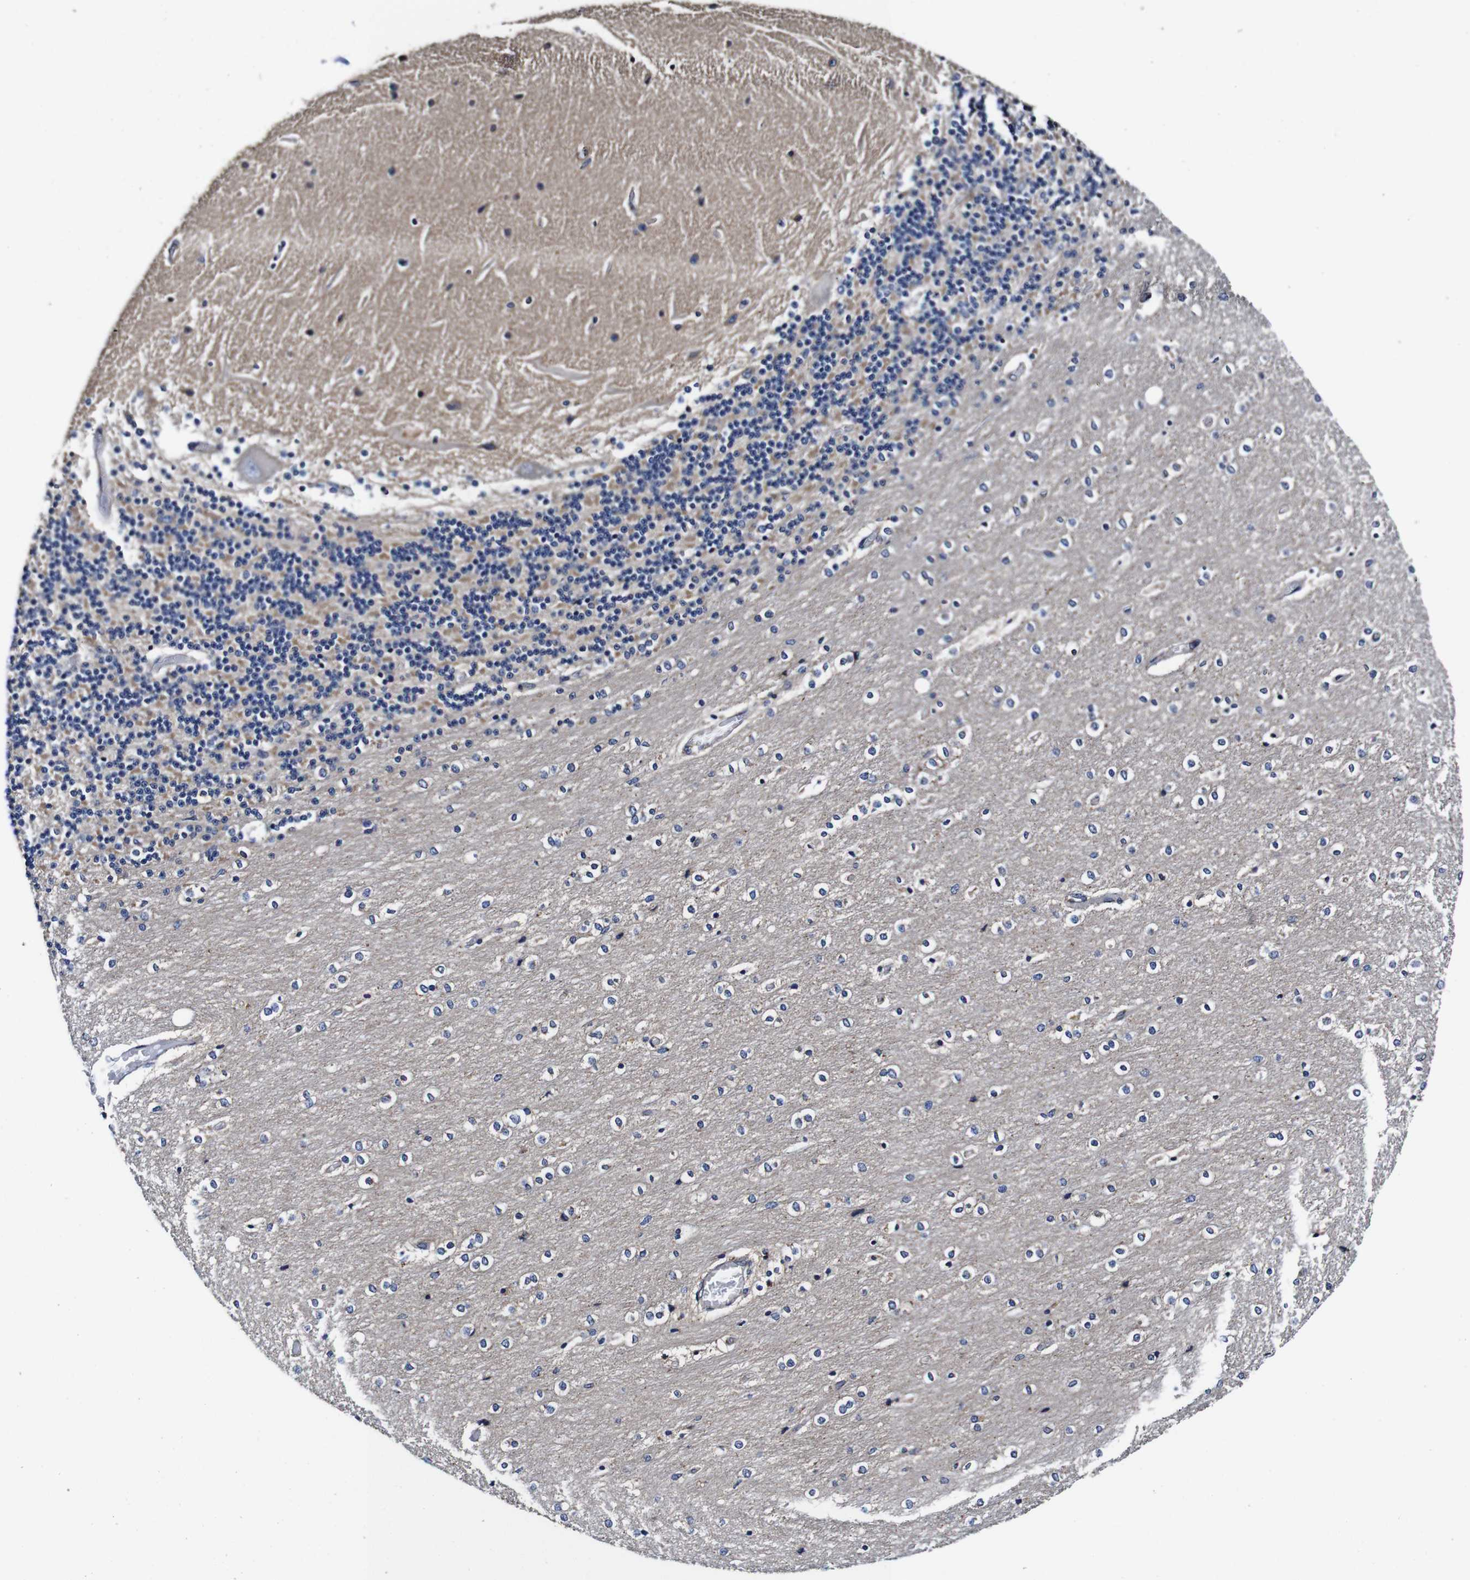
{"staining": {"intensity": "moderate", "quantity": "25%-75%", "location": "cytoplasmic/membranous"}, "tissue": "cerebellum", "cell_type": "Cells in granular layer", "image_type": "normal", "snomed": [{"axis": "morphology", "description": "Normal tissue, NOS"}, {"axis": "topography", "description": "Cerebellum"}], "caption": "Cerebellum stained with a brown dye shows moderate cytoplasmic/membranous positive positivity in approximately 25%-75% of cells in granular layer.", "gene": "PDCD6IP", "patient": {"sex": "female", "age": 54}}